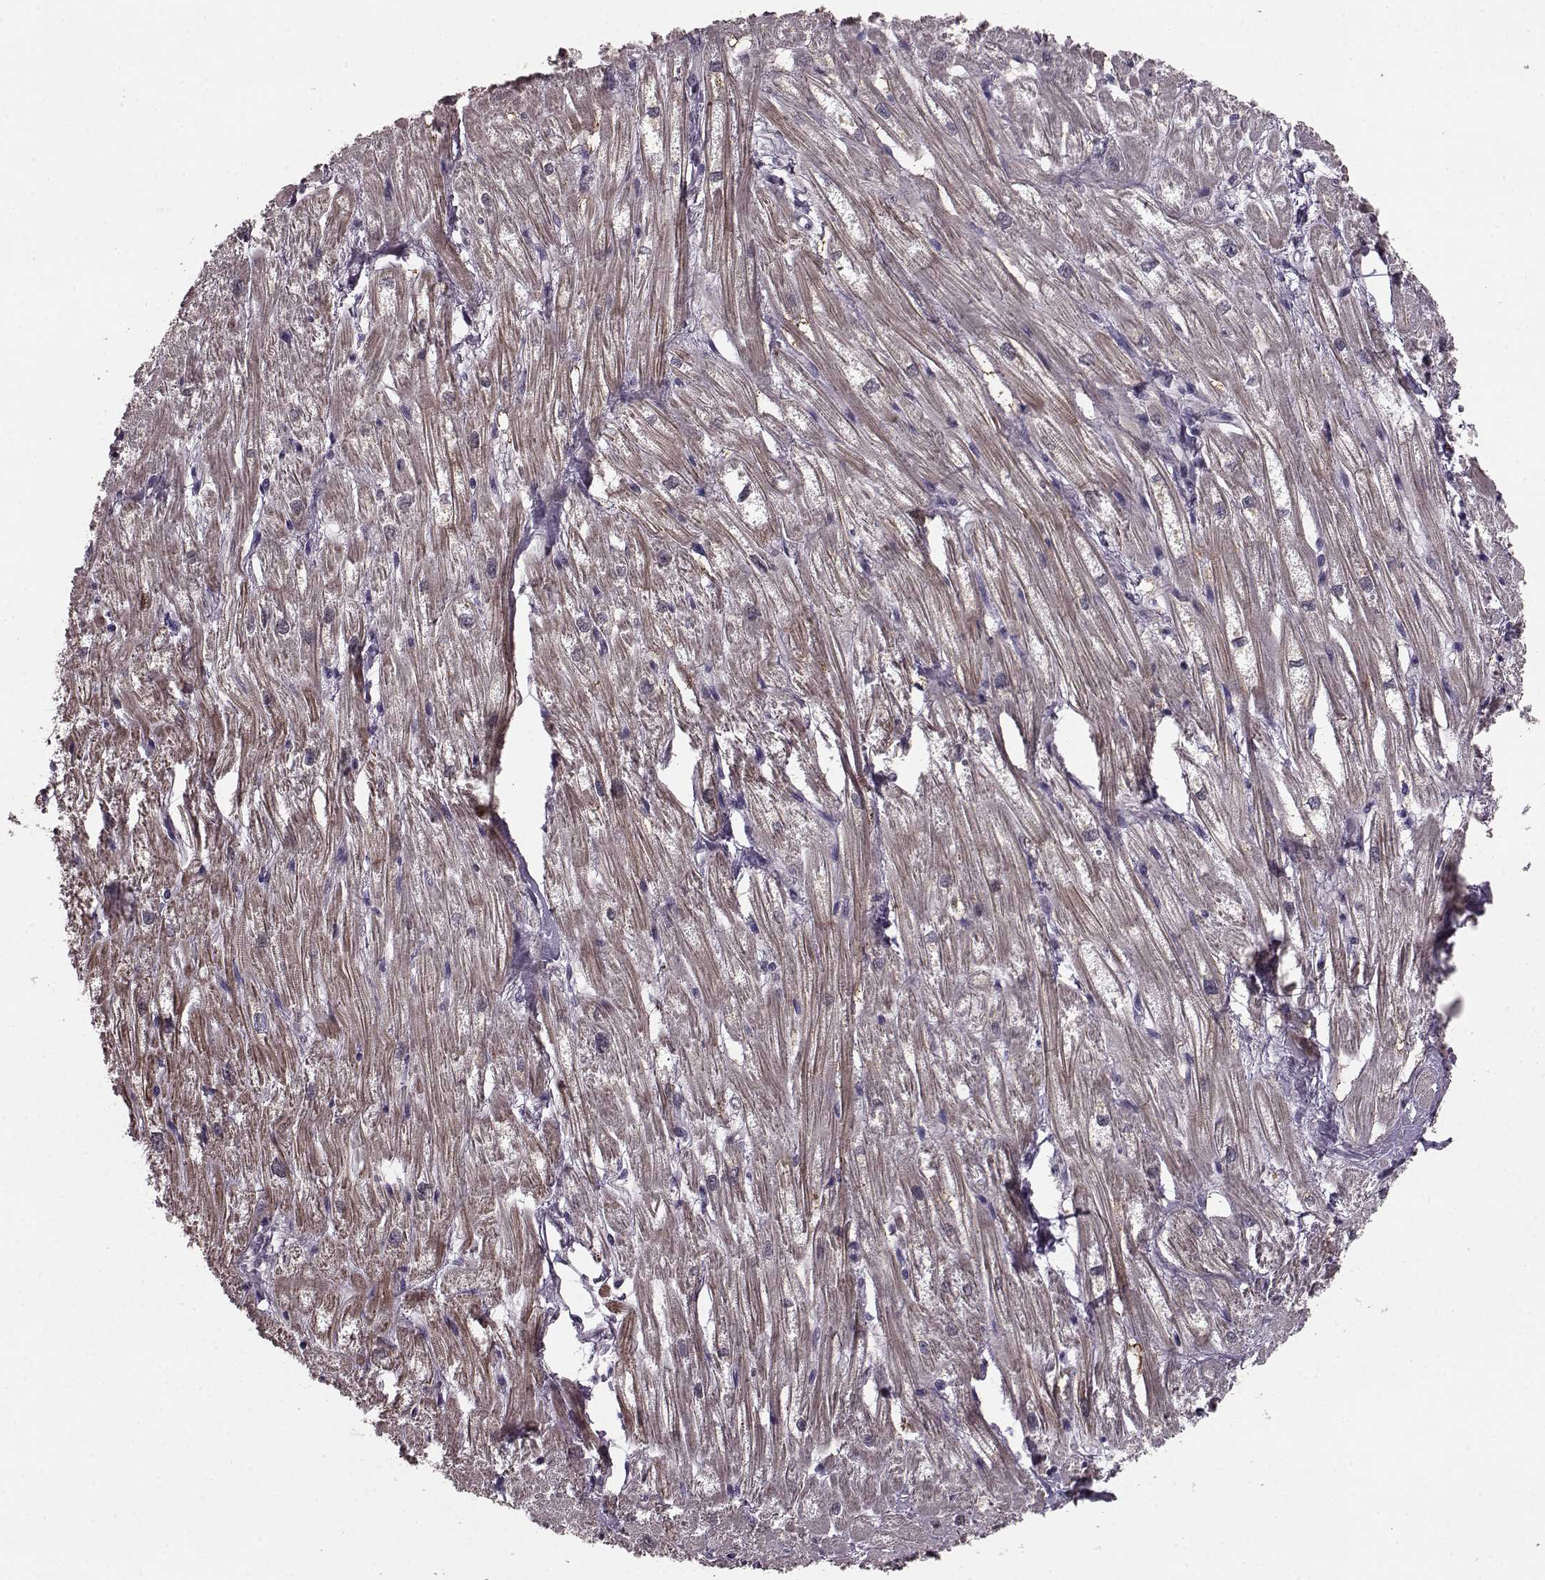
{"staining": {"intensity": "moderate", "quantity": ">75%", "location": "cytoplasmic/membranous"}, "tissue": "heart muscle", "cell_type": "Cardiomyocytes", "image_type": "normal", "snomed": [{"axis": "morphology", "description": "Normal tissue, NOS"}, {"axis": "topography", "description": "Heart"}], "caption": "The micrograph demonstrates staining of unremarkable heart muscle, revealing moderate cytoplasmic/membranous protein positivity (brown color) within cardiomyocytes.", "gene": "SLC52A3", "patient": {"sex": "male", "age": 61}}